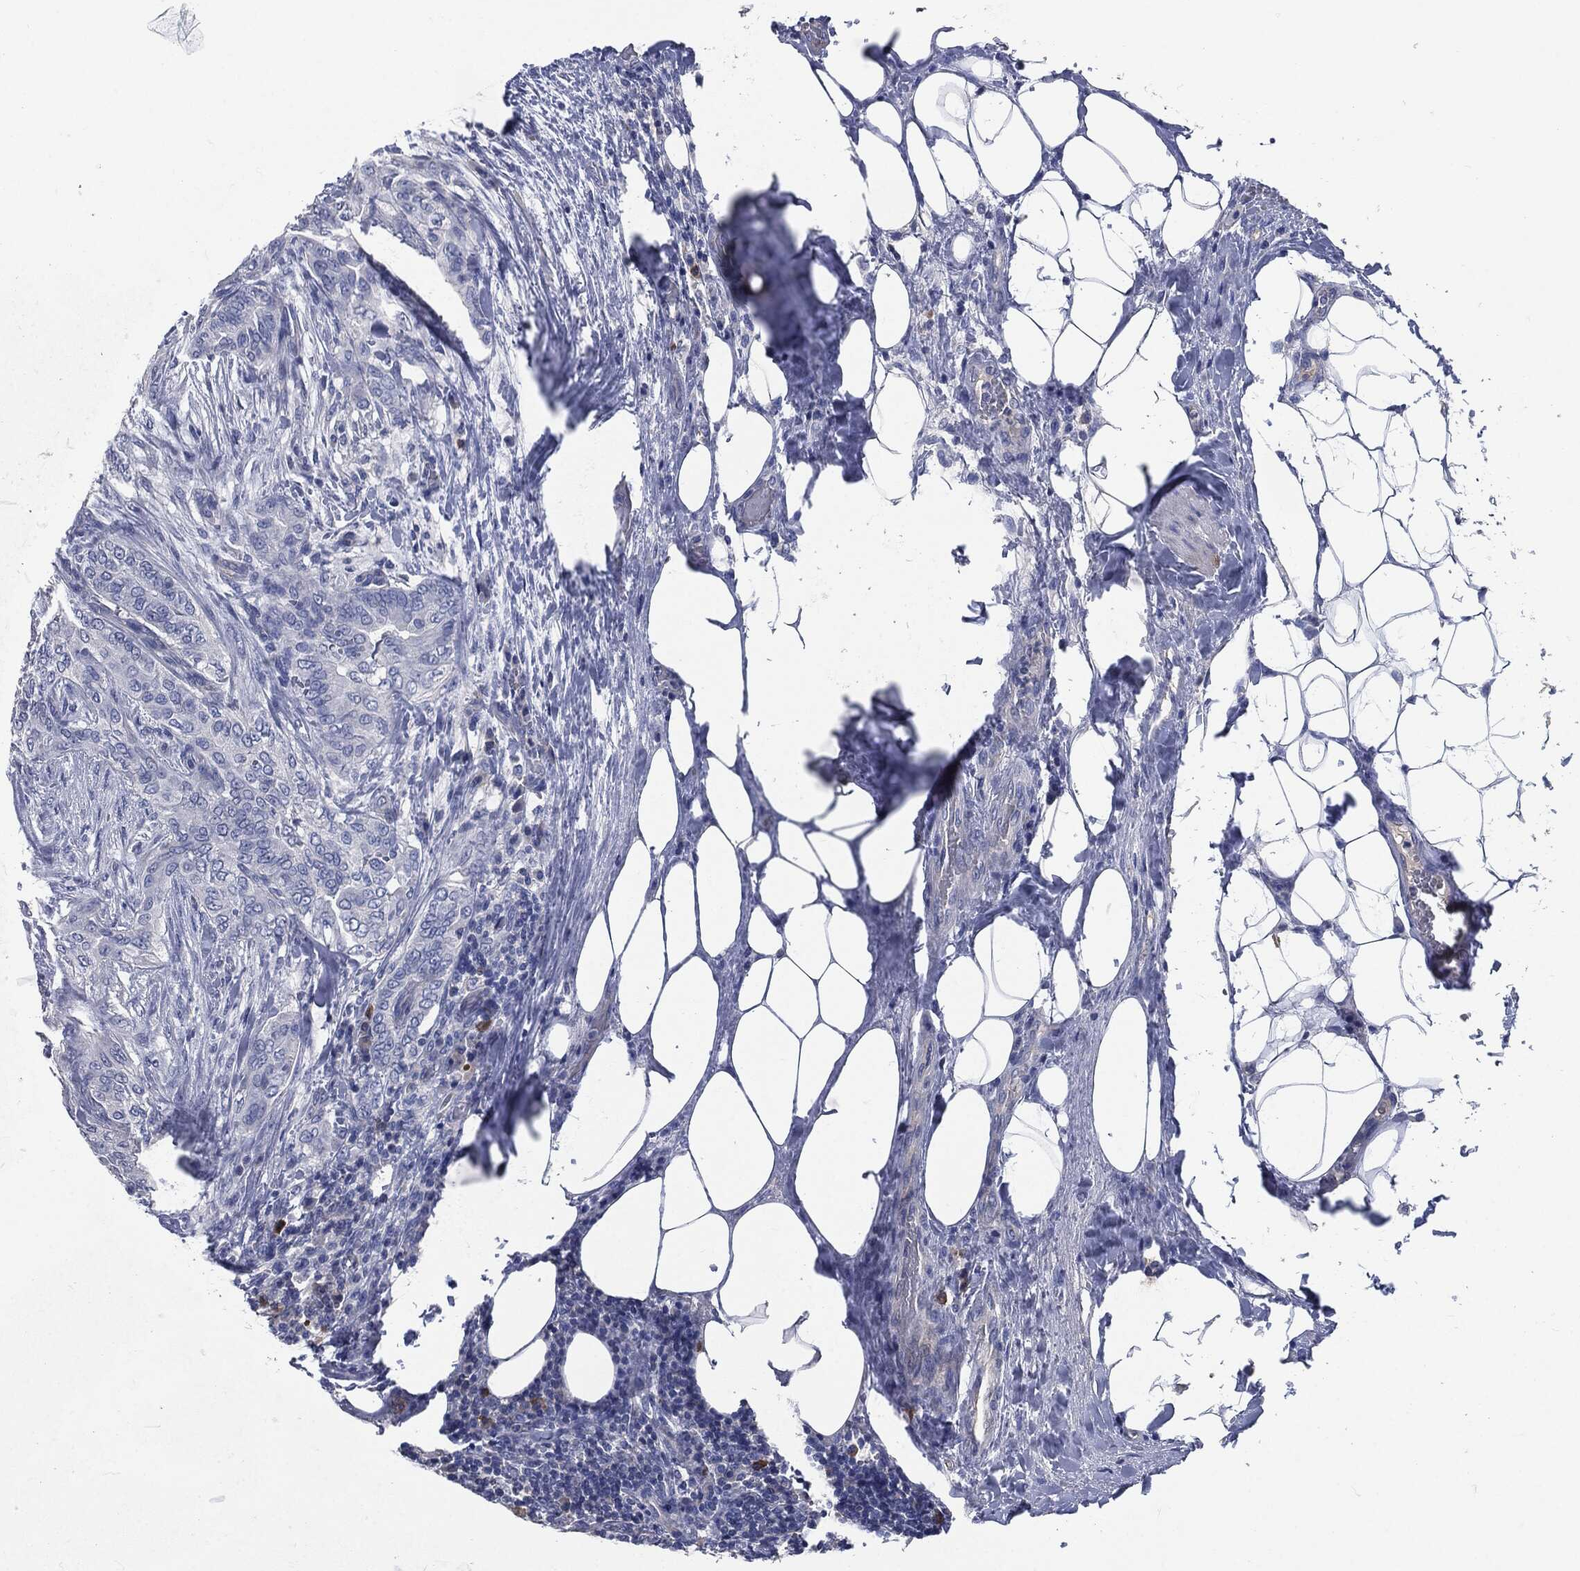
{"staining": {"intensity": "negative", "quantity": "none", "location": "none"}, "tissue": "thyroid cancer", "cell_type": "Tumor cells", "image_type": "cancer", "snomed": [{"axis": "morphology", "description": "Papillary adenocarcinoma, NOS"}, {"axis": "topography", "description": "Thyroid gland"}], "caption": "The histopathology image displays no staining of tumor cells in thyroid papillary adenocarcinoma.", "gene": "CD27", "patient": {"sex": "male", "age": 61}}